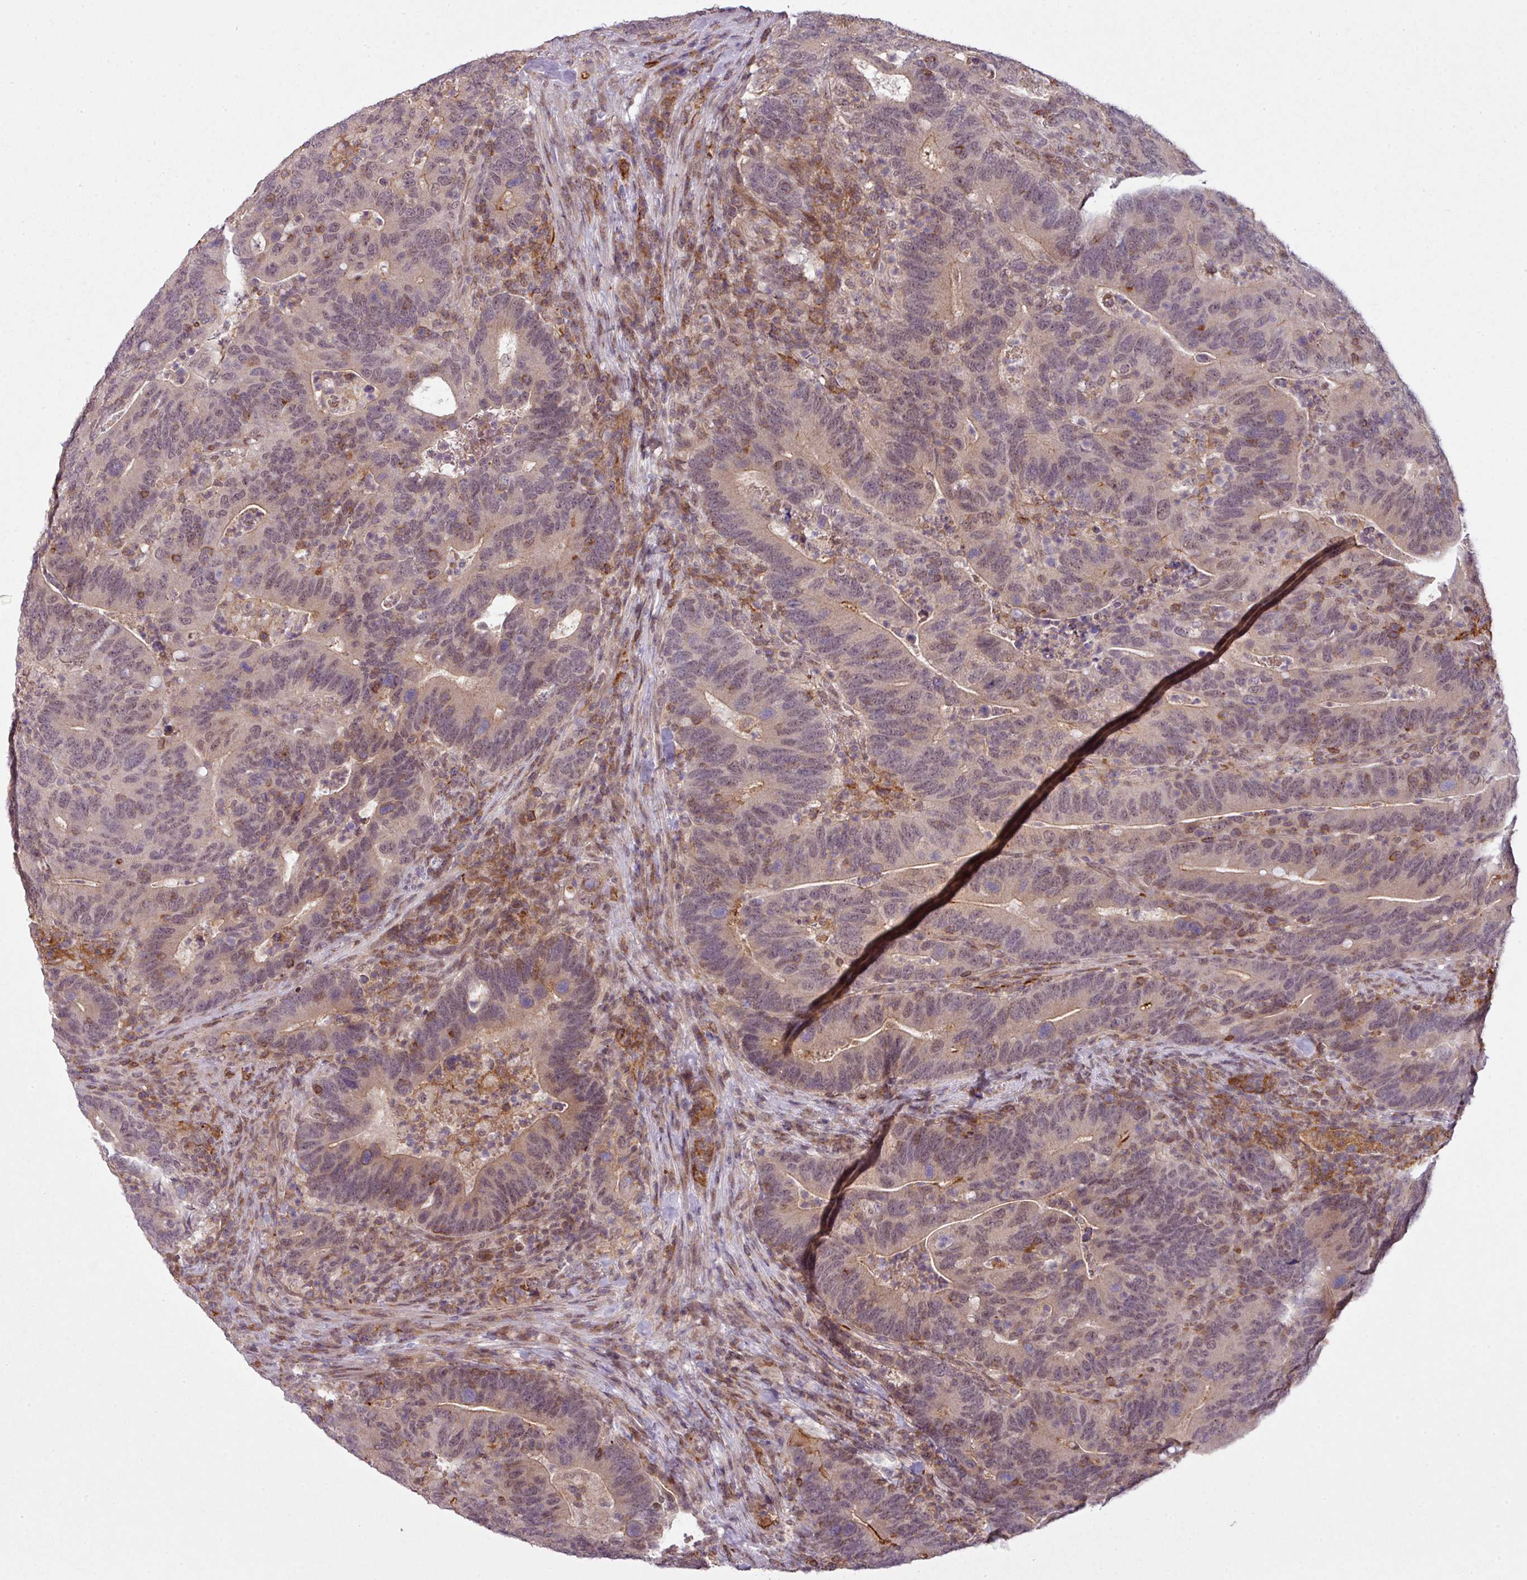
{"staining": {"intensity": "weak", "quantity": "<25%", "location": "nuclear"}, "tissue": "colorectal cancer", "cell_type": "Tumor cells", "image_type": "cancer", "snomed": [{"axis": "morphology", "description": "Adenocarcinoma, NOS"}, {"axis": "topography", "description": "Colon"}], "caption": "DAB immunohistochemical staining of colorectal cancer displays no significant expression in tumor cells.", "gene": "ZC2HC1C", "patient": {"sex": "female", "age": 66}}